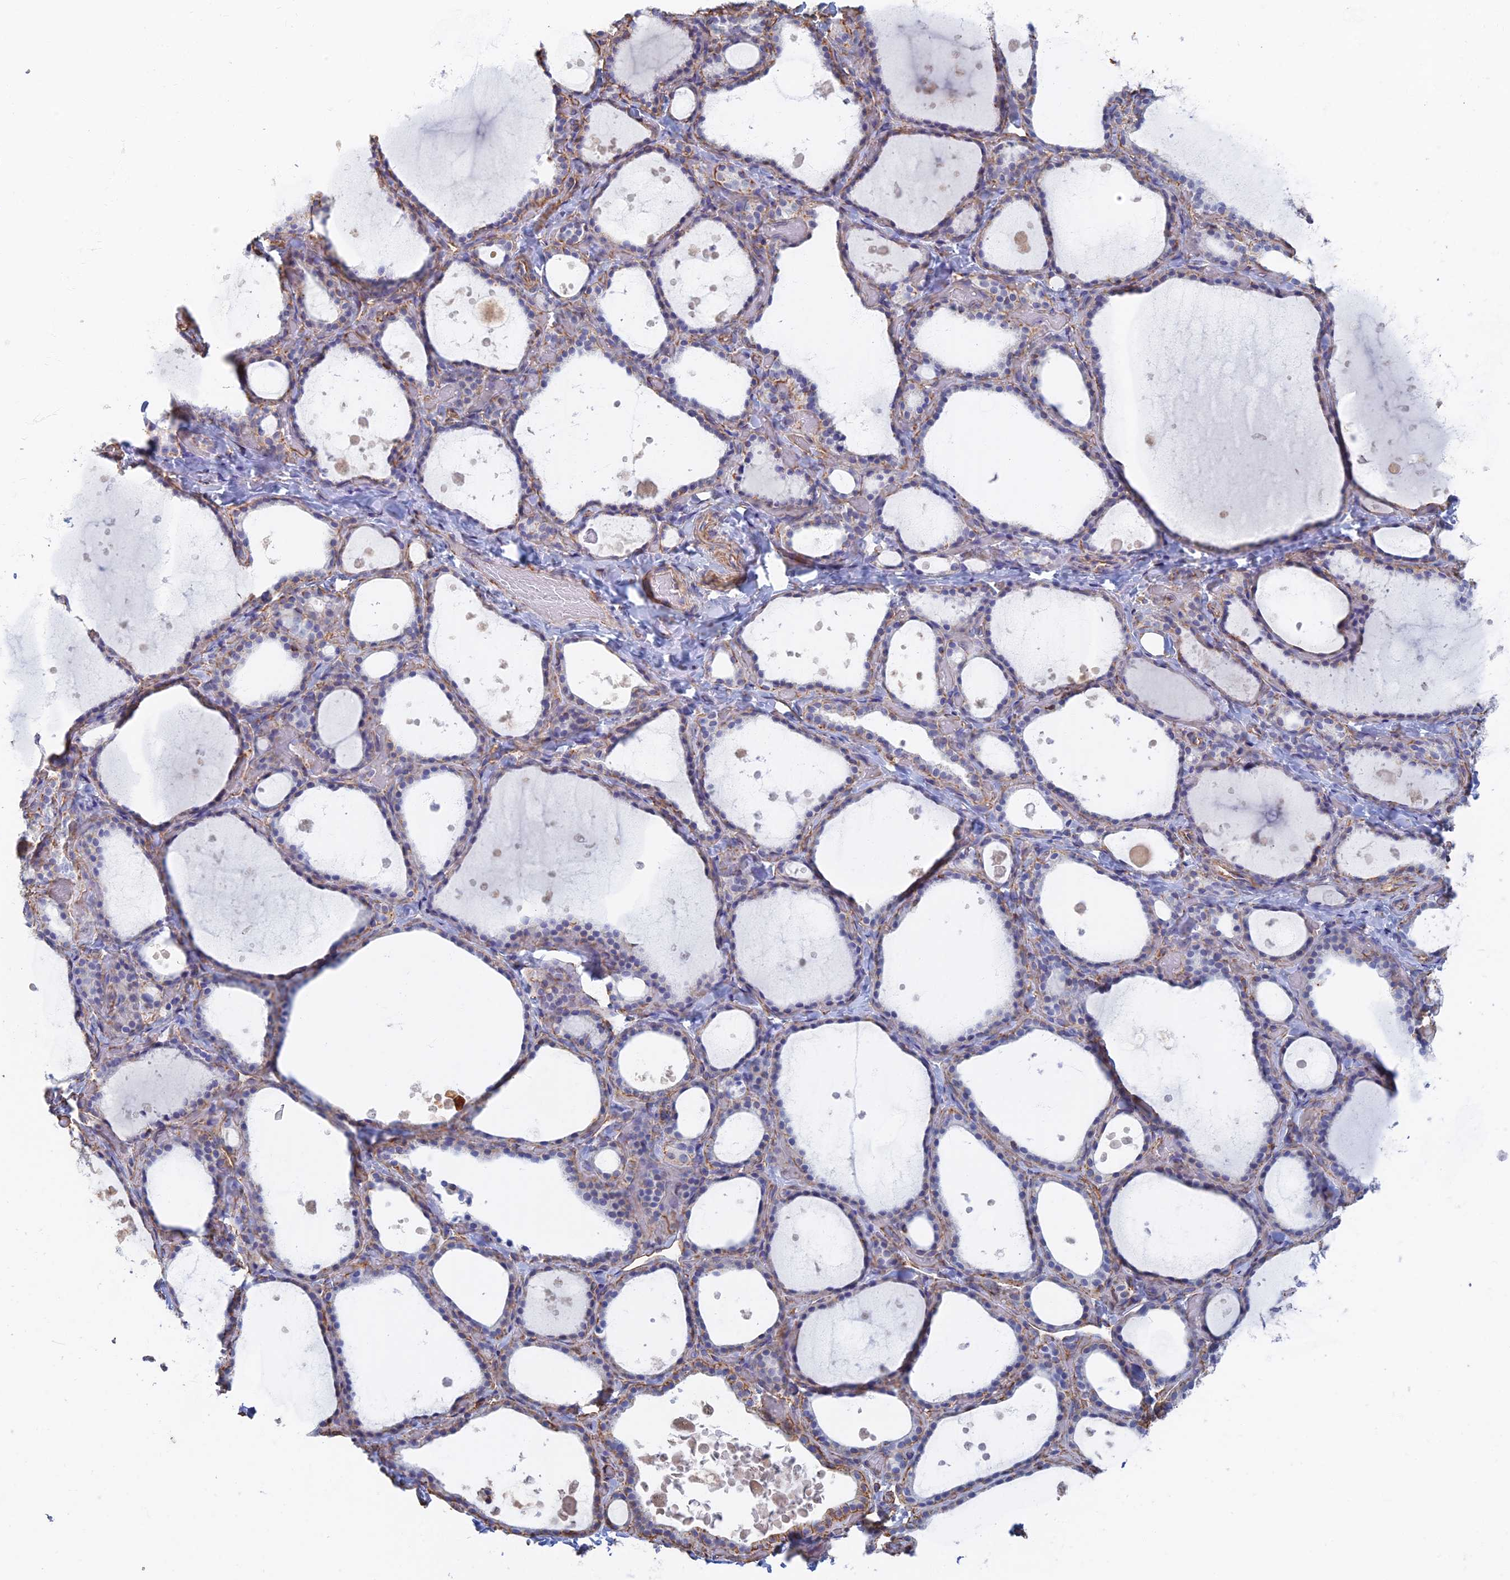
{"staining": {"intensity": "negative", "quantity": "none", "location": "none"}, "tissue": "thyroid gland", "cell_type": "Glandular cells", "image_type": "normal", "snomed": [{"axis": "morphology", "description": "Normal tissue, NOS"}, {"axis": "topography", "description": "Thyroid gland"}], "caption": "The immunohistochemistry (IHC) histopathology image has no significant positivity in glandular cells of thyroid gland. (IHC, brightfield microscopy, high magnification).", "gene": "RMC1", "patient": {"sex": "female", "age": 44}}